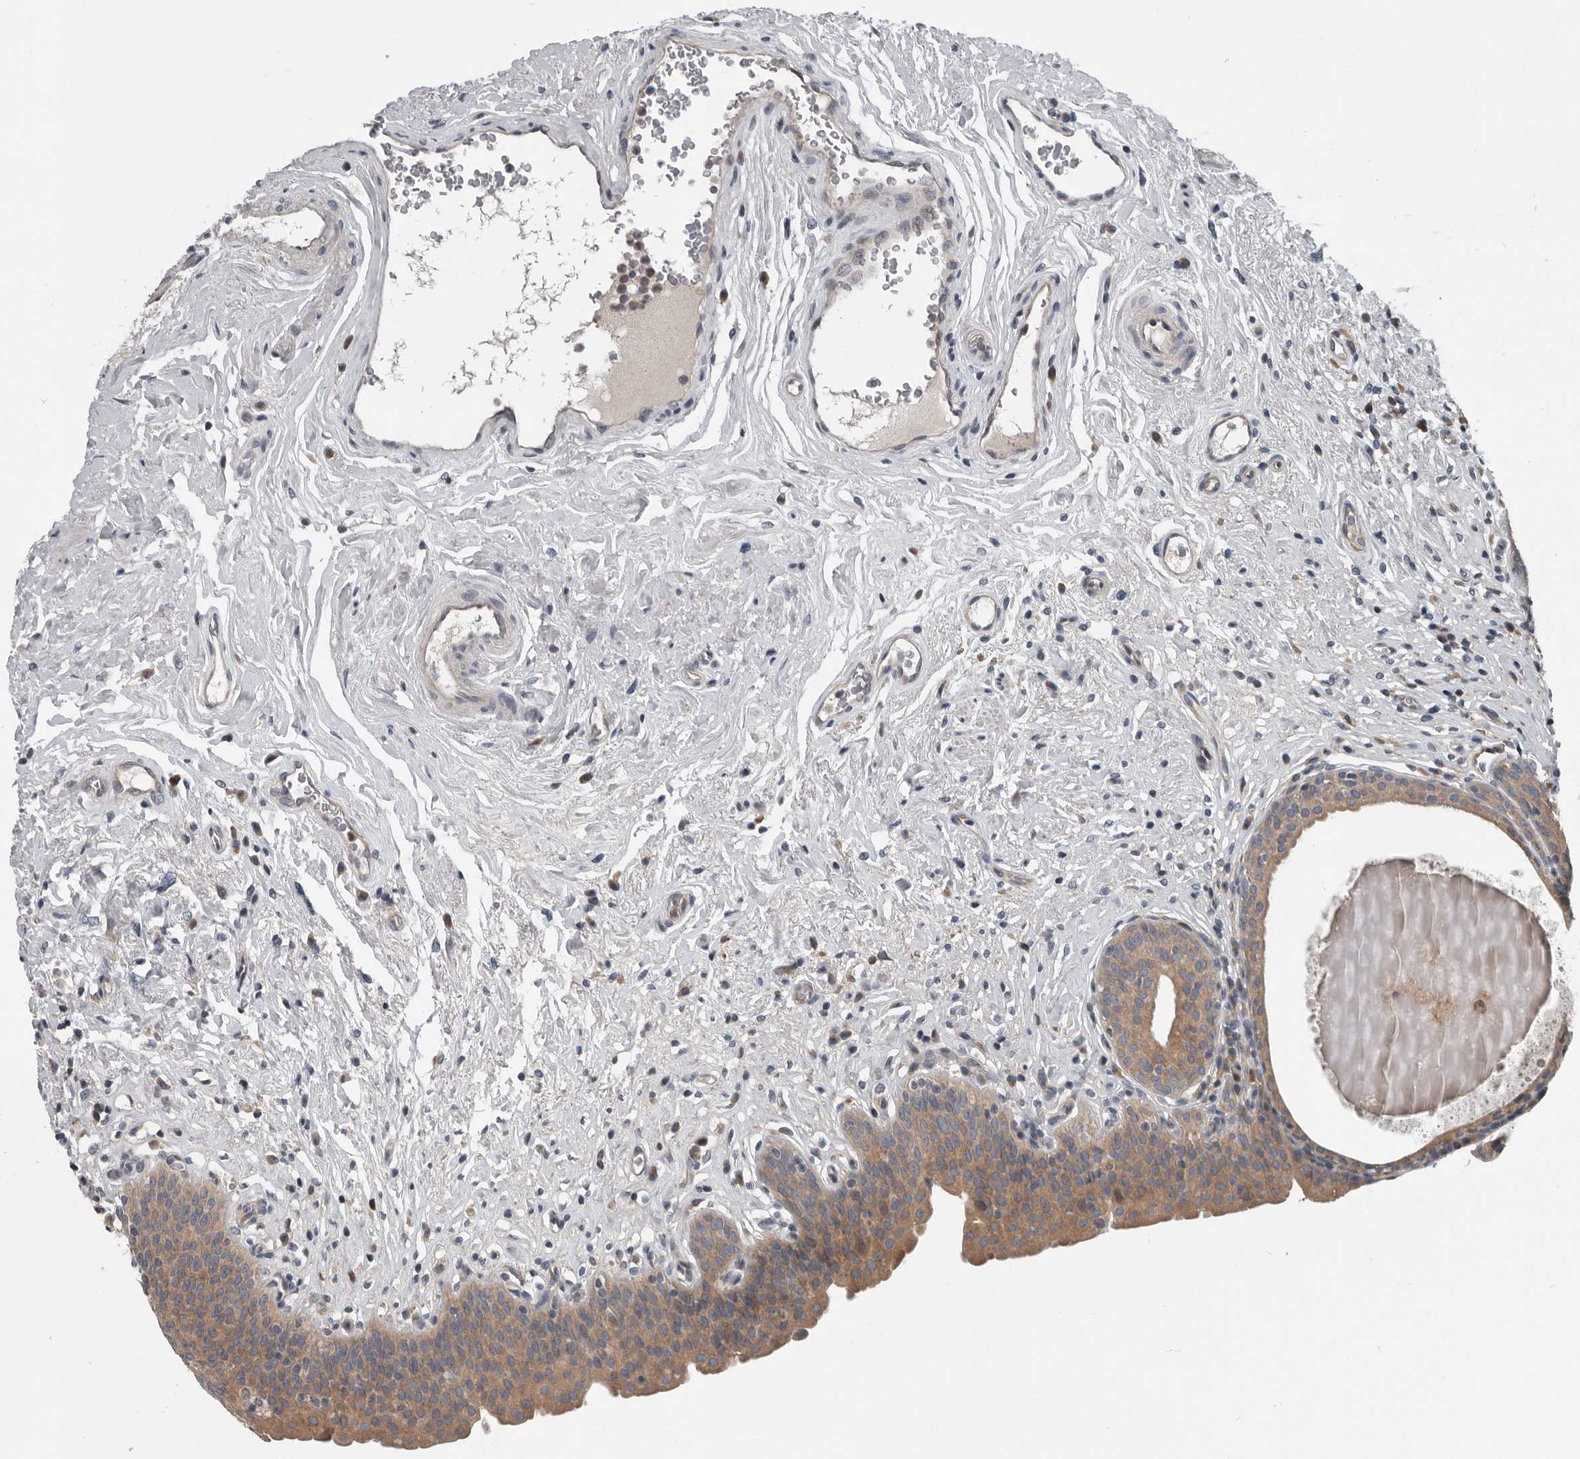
{"staining": {"intensity": "moderate", "quantity": ">75%", "location": "cytoplasmic/membranous"}, "tissue": "urinary bladder", "cell_type": "Urothelial cells", "image_type": "normal", "snomed": [{"axis": "morphology", "description": "Normal tissue, NOS"}, {"axis": "topography", "description": "Urinary bladder"}], "caption": "Immunohistochemistry (IHC) photomicrograph of benign urinary bladder stained for a protein (brown), which displays medium levels of moderate cytoplasmic/membranous expression in approximately >75% of urothelial cells.", "gene": "TMEM199", "patient": {"sex": "male", "age": 83}}